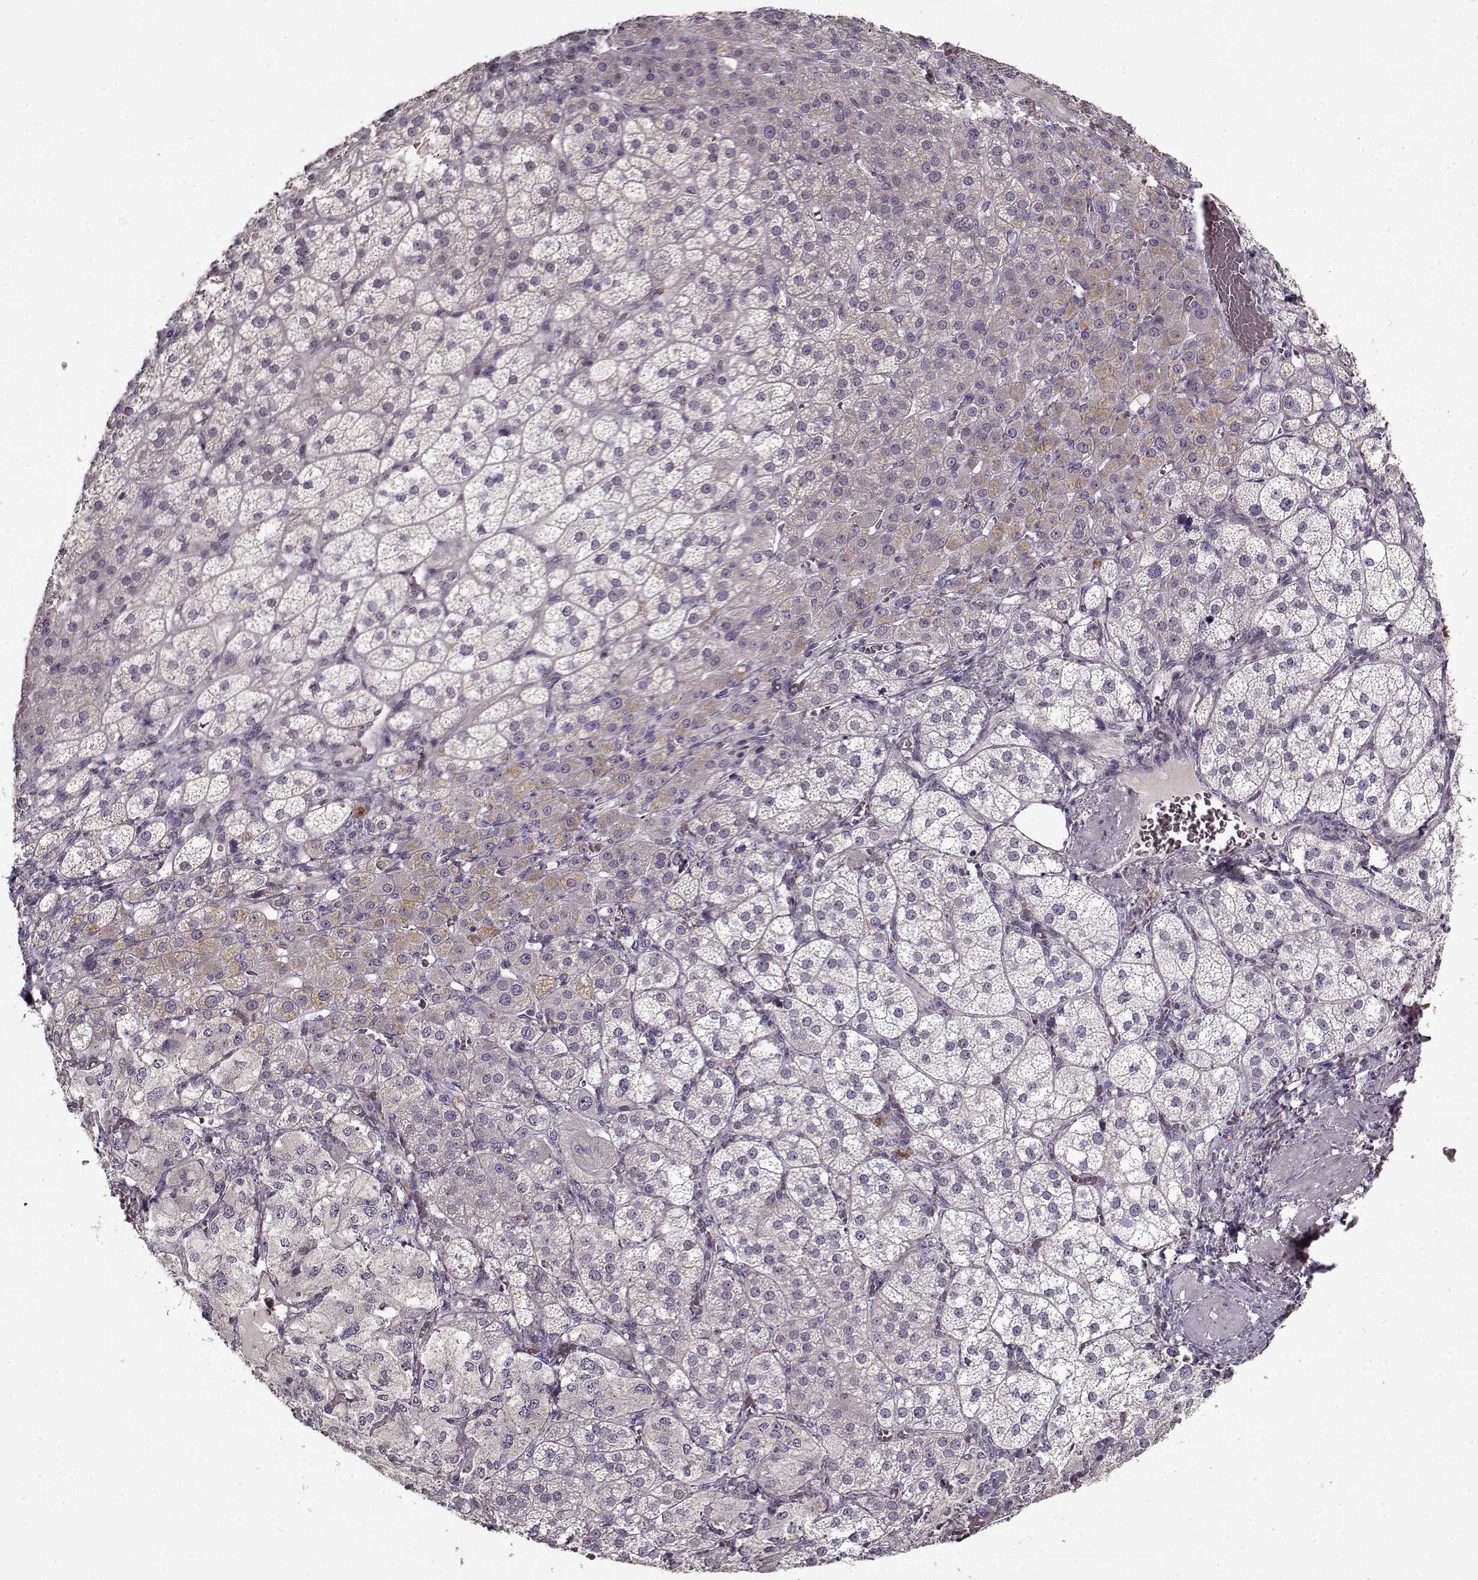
{"staining": {"intensity": "weak", "quantity": "<25%", "location": "cytoplasmic/membranous"}, "tissue": "adrenal gland", "cell_type": "Glandular cells", "image_type": "normal", "snomed": [{"axis": "morphology", "description": "Normal tissue, NOS"}, {"axis": "topography", "description": "Adrenal gland"}], "caption": "Photomicrograph shows no protein expression in glandular cells of normal adrenal gland.", "gene": "LAMA2", "patient": {"sex": "female", "age": 60}}